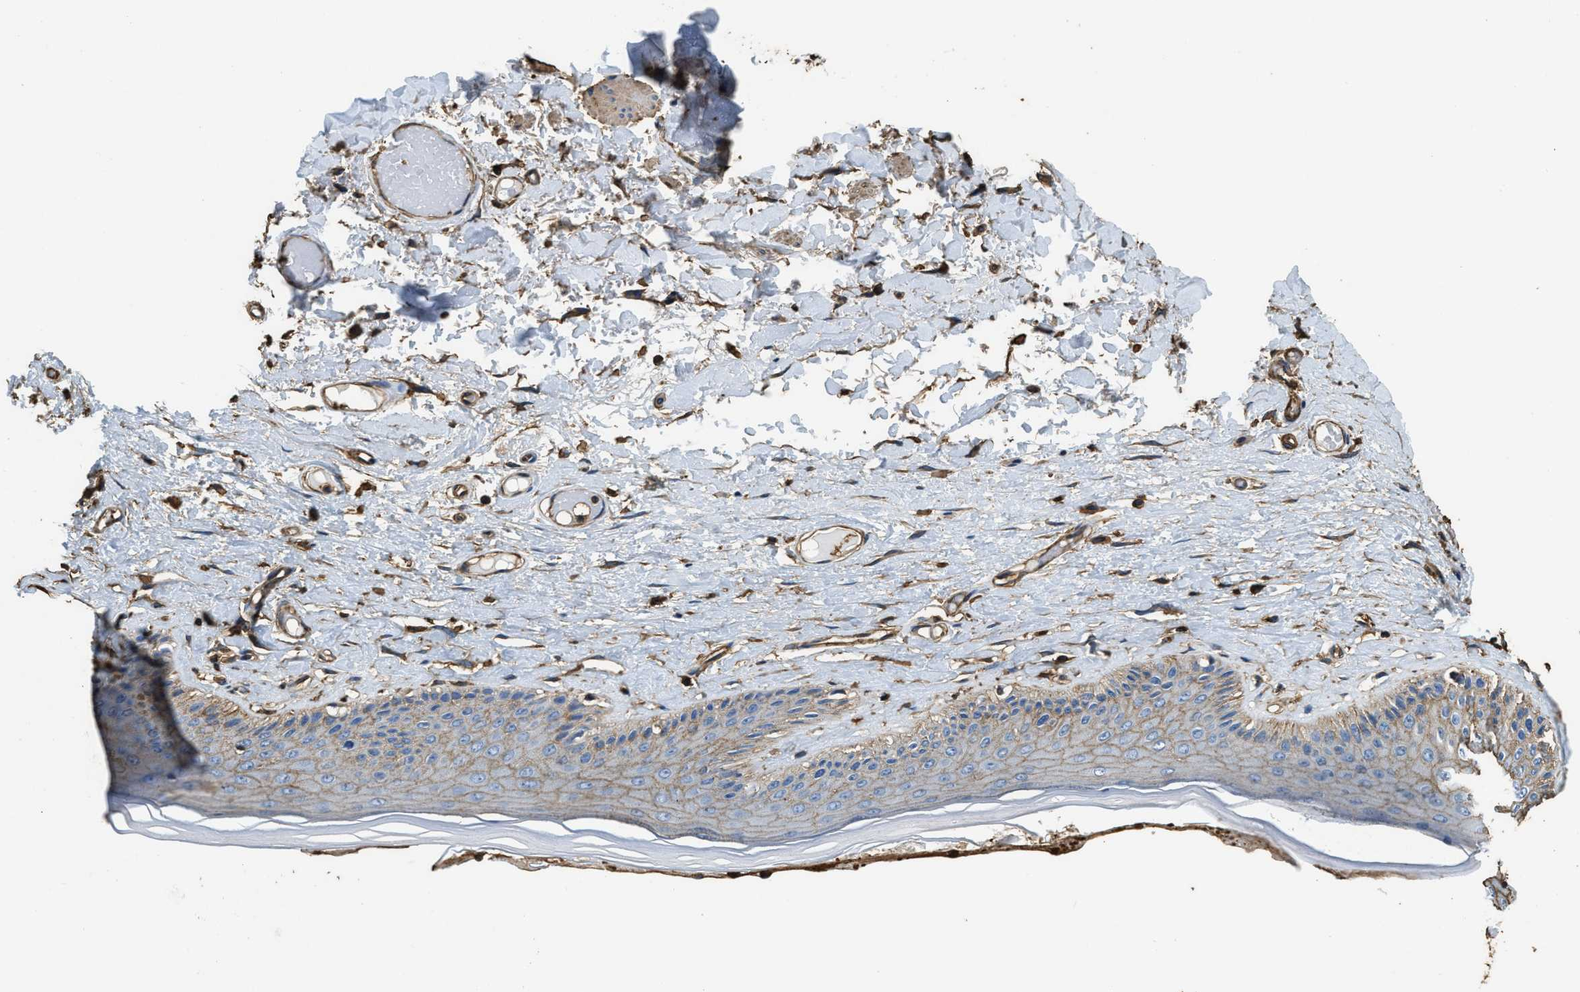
{"staining": {"intensity": "moderate", "quantity": "<25%", "location": "cytoplasmic/membranous"}, "tissue": "skin", "cell_type": "Epidermal cells", "image_type": "normal", "snomed": [{"axis": "morphology", "description": "Normal tissue, NOS"}, {"axis": "topography", "description": "Vulva"}], "caption": "Moderate cytoplasmic/membranous protein staining is present in approximately <25% of epidermal cells in skin. The staining was performed using DAB (3,3'-diaminobenzidine), with brown indicating positive protein expression. Nuclei are stained blue with hematoxylin.", "gene": "ACCS", "patient": {"sex": "female", "age": 73}}